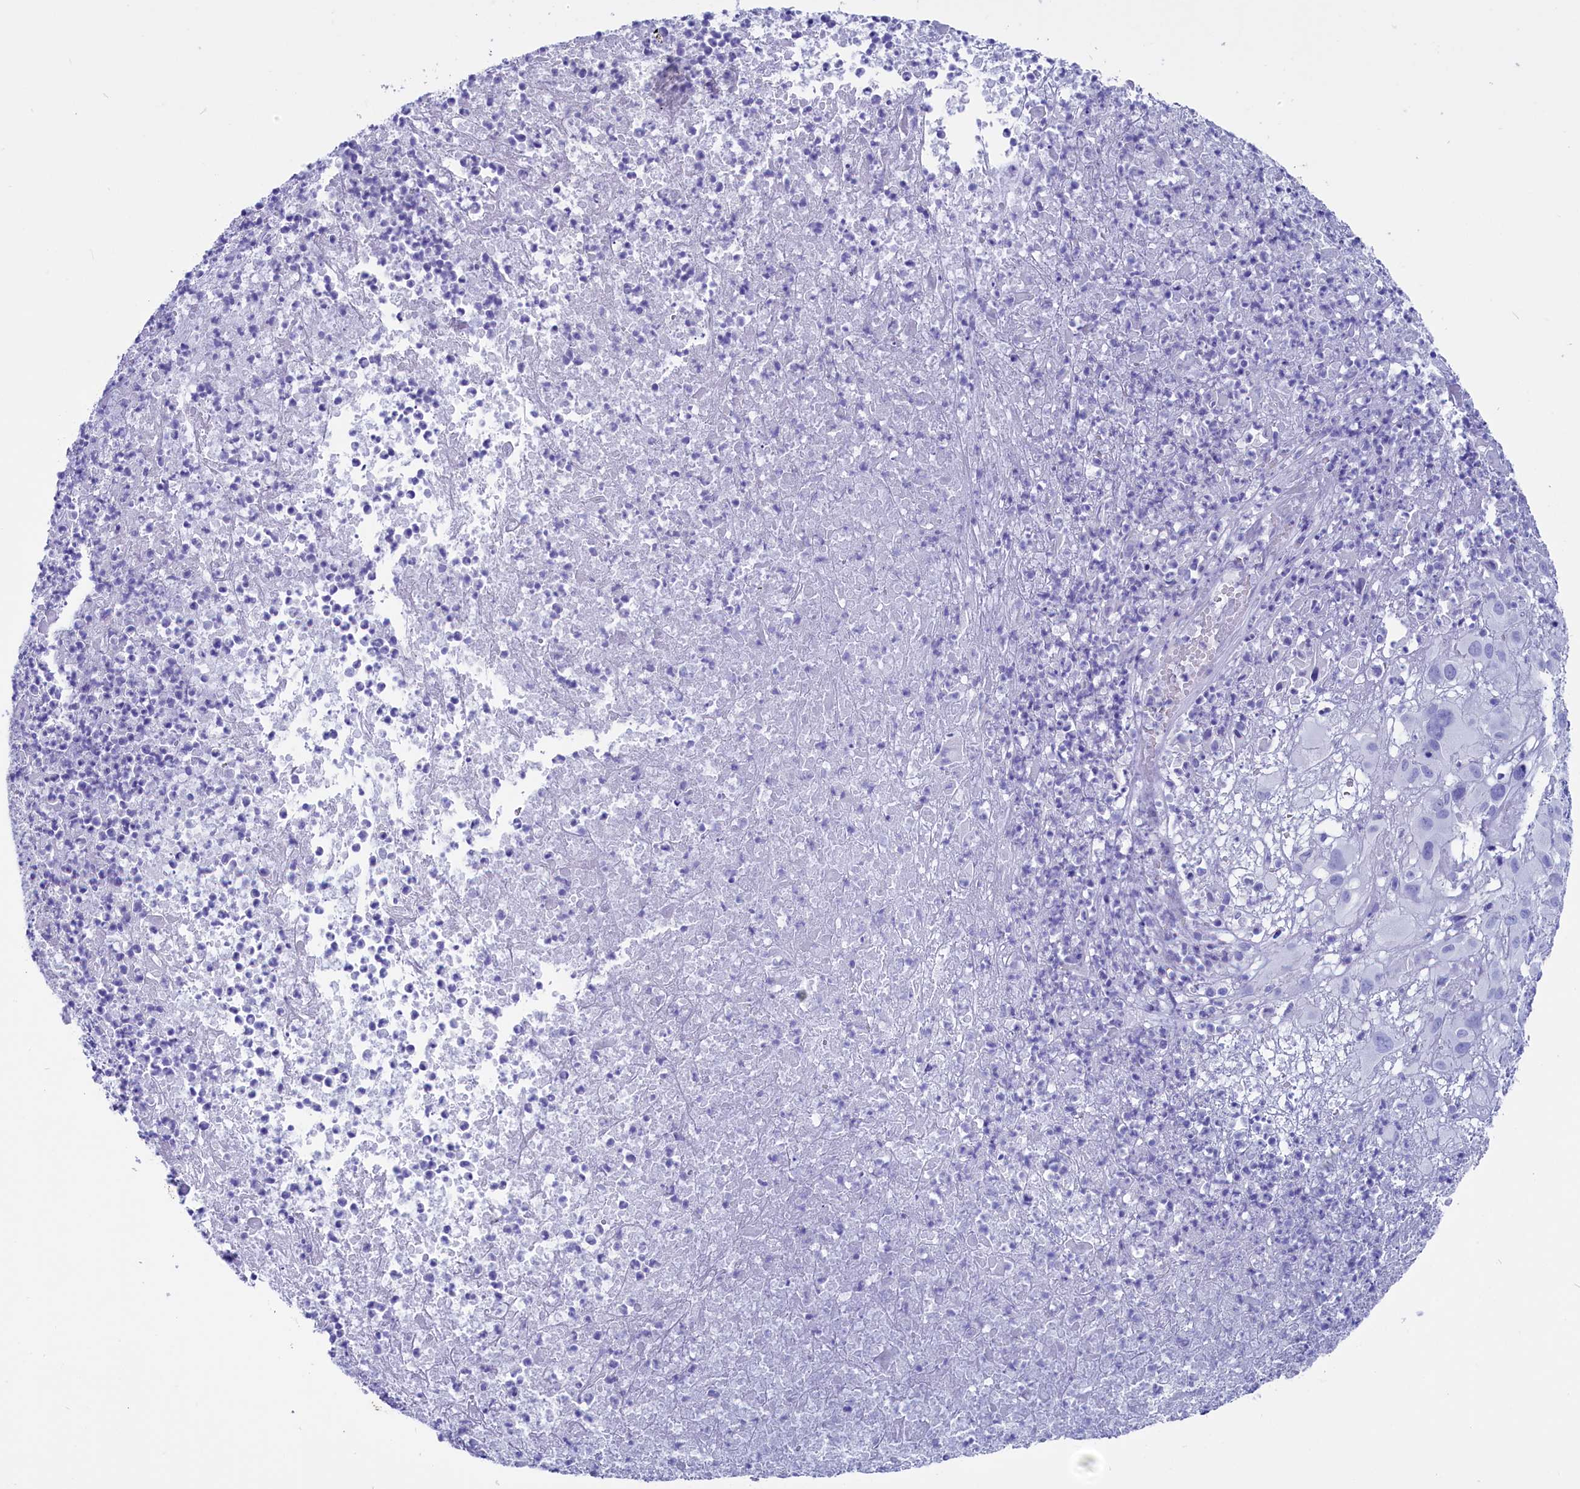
{"staining": {"intensity": "negative", "quantity": "none", "location": "none"}, "tissue": "melanoma", "cell_type": "Tumor cells", "image_type": "cancer", "snomed": [{"axis": "morphology", "description": "Malignant melanoma, NOS"}, {"axis": "topography", "description": "Skin"}], "caption": "The image reveals no significant staining in tumor cells of melanoma.", "gene": "ANKRD29", "patient": {"sex": "male", "age": 73}}